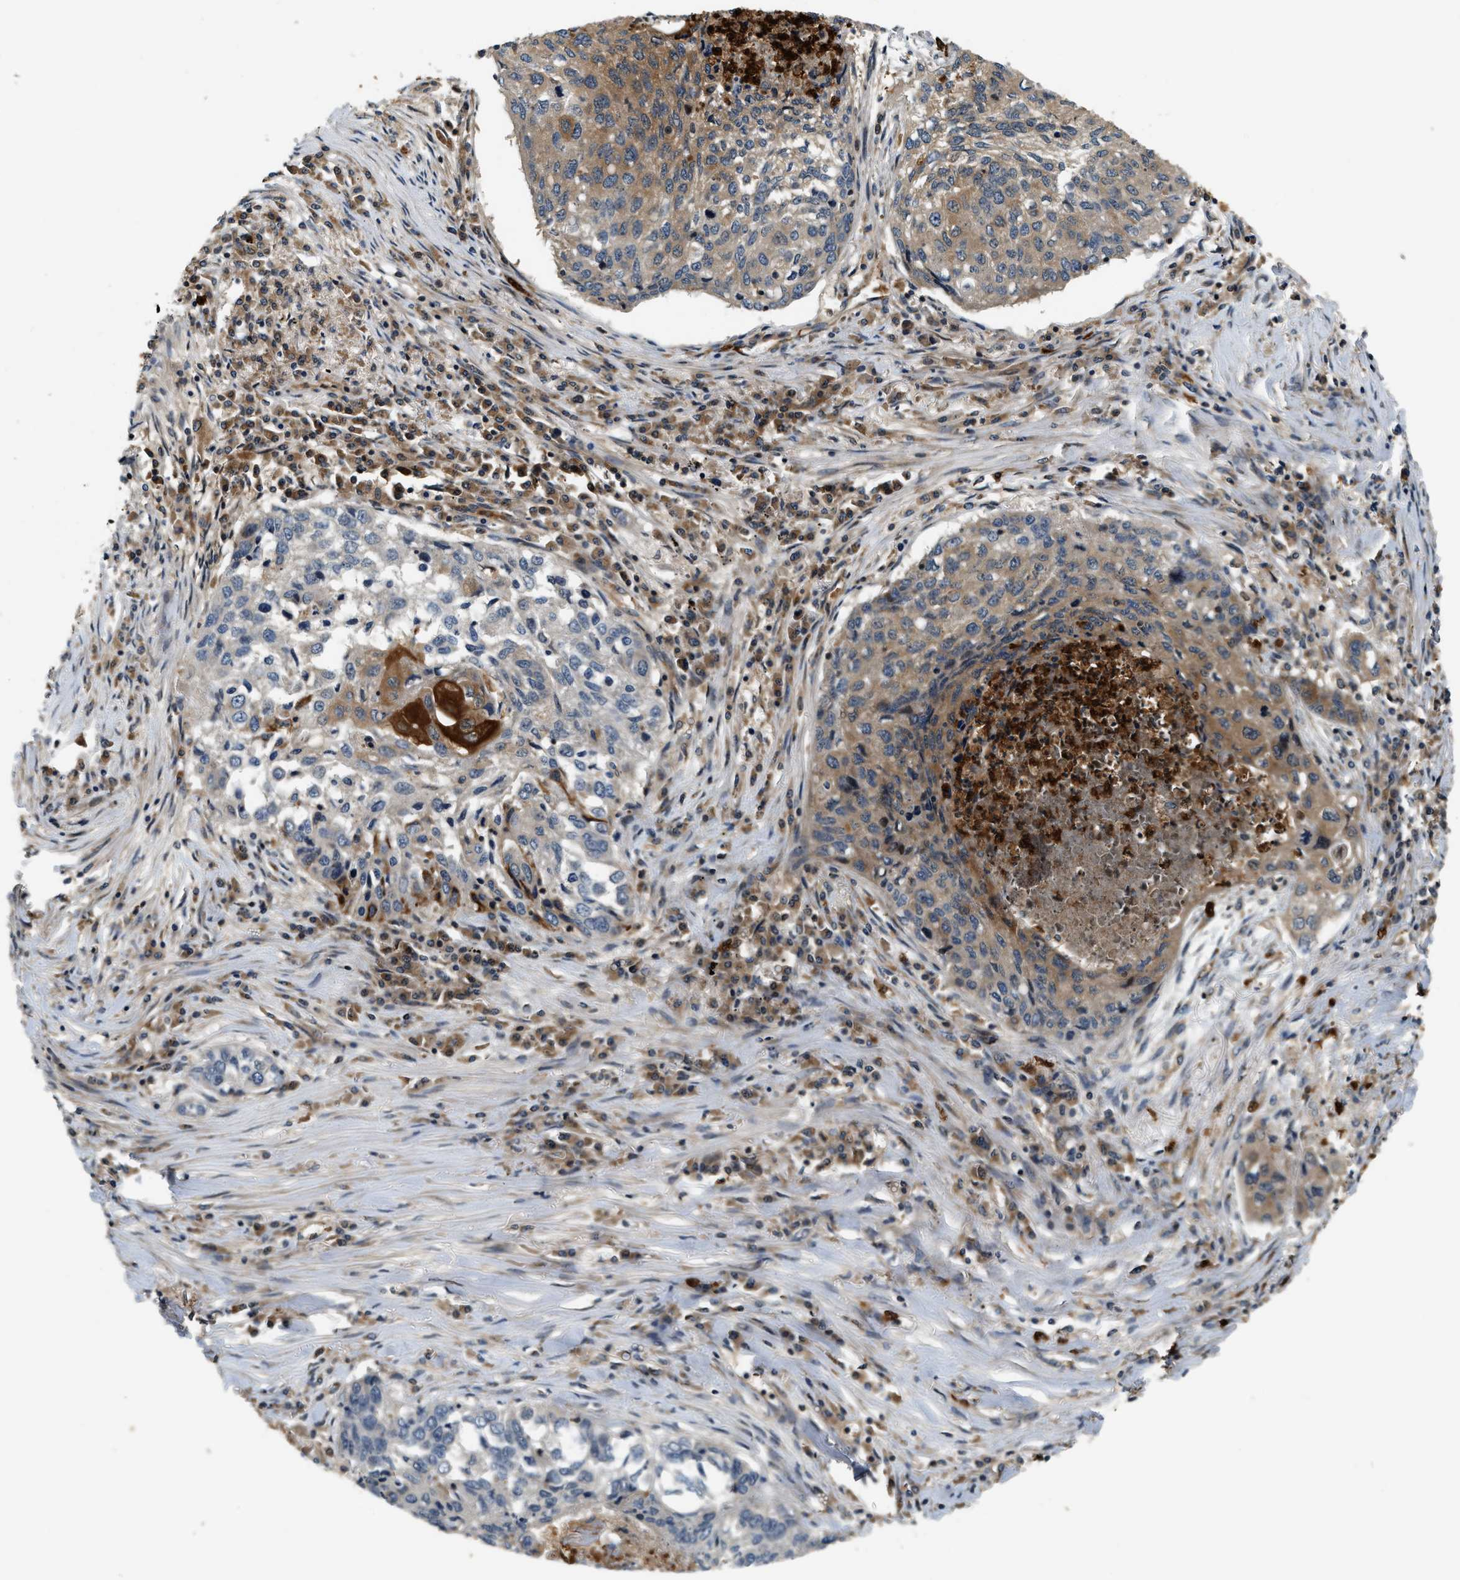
{"staining": {"intensity": "moderate", "quantity": "25%-75%", "location": "cytoplasmic/membranous"}, "tissue": "lung cancer", "cell_type": "Tumor cells", "image_type": "cancer", "snomed": [{"axis": "morphology", "description": "Squamous cell carcinoma, NOS"}, {"axis": "topography", "description": "Lung"}], "caption": "IHC photomicrograph of neoplastic tissue: human lung squamous cell carcinoma stained using immunohistochemistry (IHC) reveals medium levels of moderate protein expression localized specifically in the cytoplasmic/membranous of tumor cells, appearing as a cytoplasmic/membranous brown color.", "gene": "SAMD9", "patient": {"sex": "female", "age": 63}}